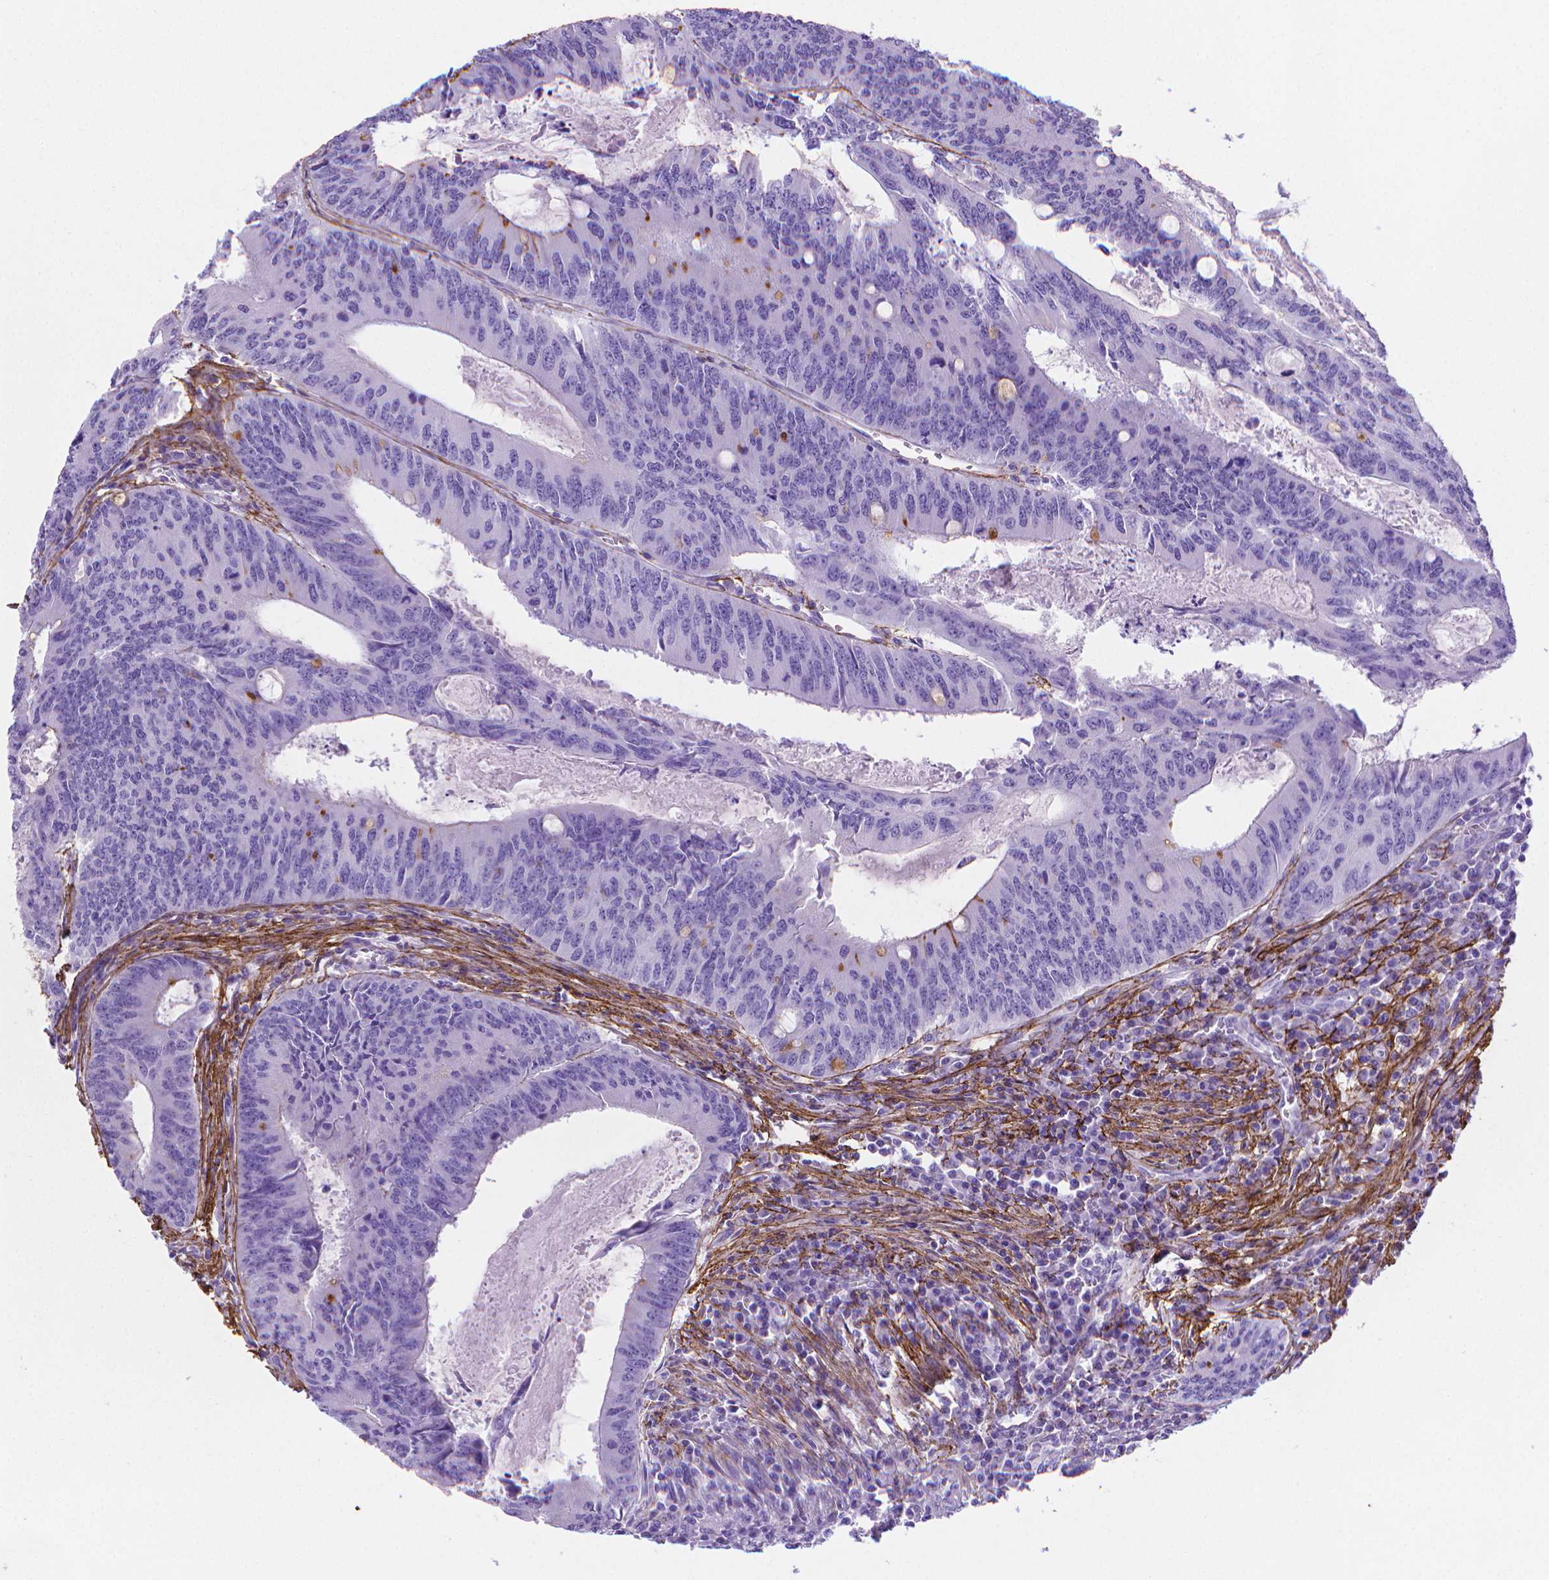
{"staining": {"intensity": "negative", "quantity": "none", "location": "none"}, "tissue": "colorectal cancer", "cell_type": "Tumor cells", "image_type": "cancer", "snomed": [{"axis": "morphology", "description": "Adenocarcinoma, NOS"}, {"axis": "topography", "description": "Colon"}], "caption": "Immunohistochemistry (IHC) image of human adenocarcinoma (colorectal) stained for a protein (brown), which displays no positivity in tumor cells.", "gene": "MFAP2", "patient": {"sex": "male", "age": 67}}